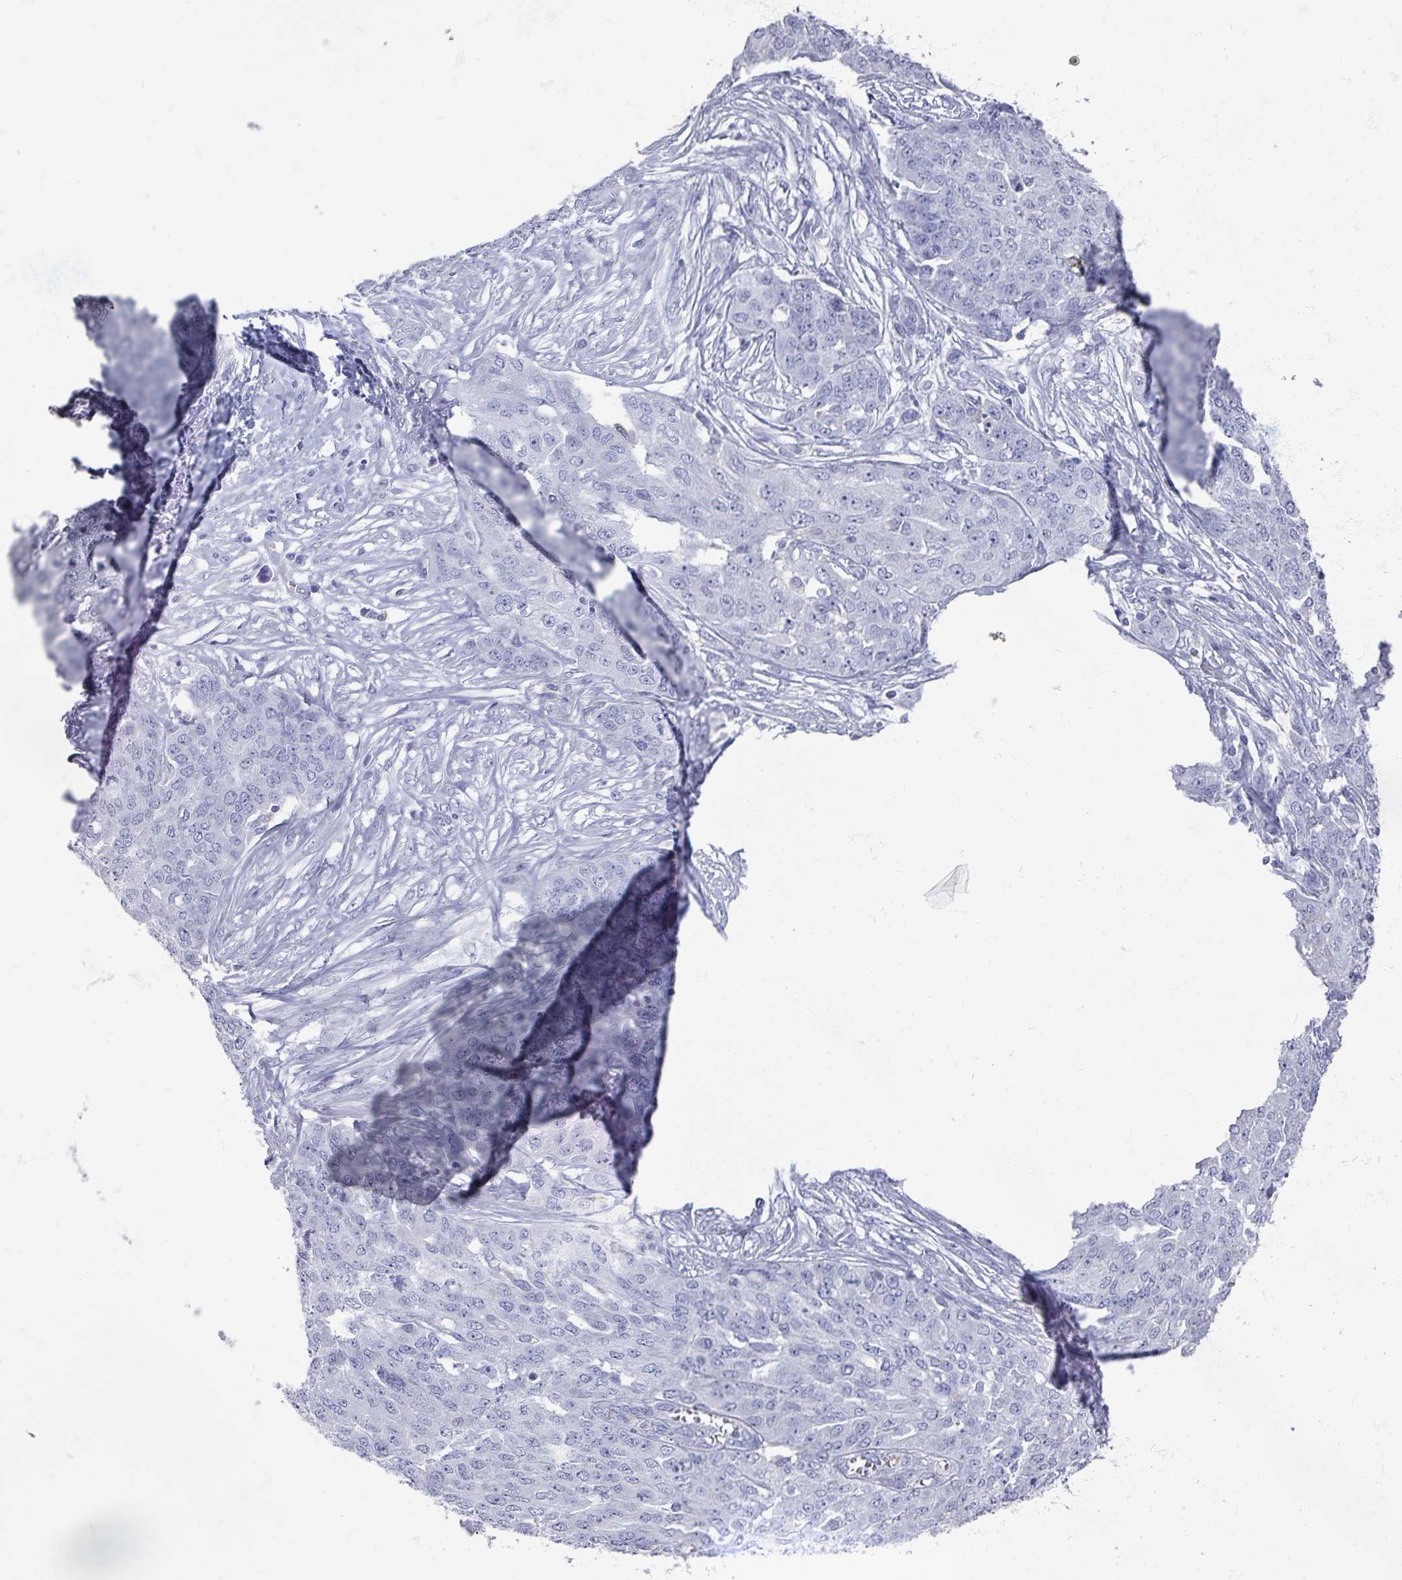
{"staining": {"intensity": "negative", "quantity": "none", "location": "none"}, "tissue": "ovarian cancer", "cell_type": "Tumor cells", "image_type": "cancer", "snomed": [{"axis": "morphology", "description": "Cystadenocarcinoma, serous, NOS"}, {"axis": "topography", "description": "Soft tissue"}, {"axis": "topography", "description": "Ovary"}], "caption": "An IHC histopathology image of serous cystadenocarcinoma (ovarian) is shown. There is no staining in tumor cells of serous cystadenocarcinoma (ovarian).", "gene": "OMG", "patient": {"sex": "female", "age": 57}}